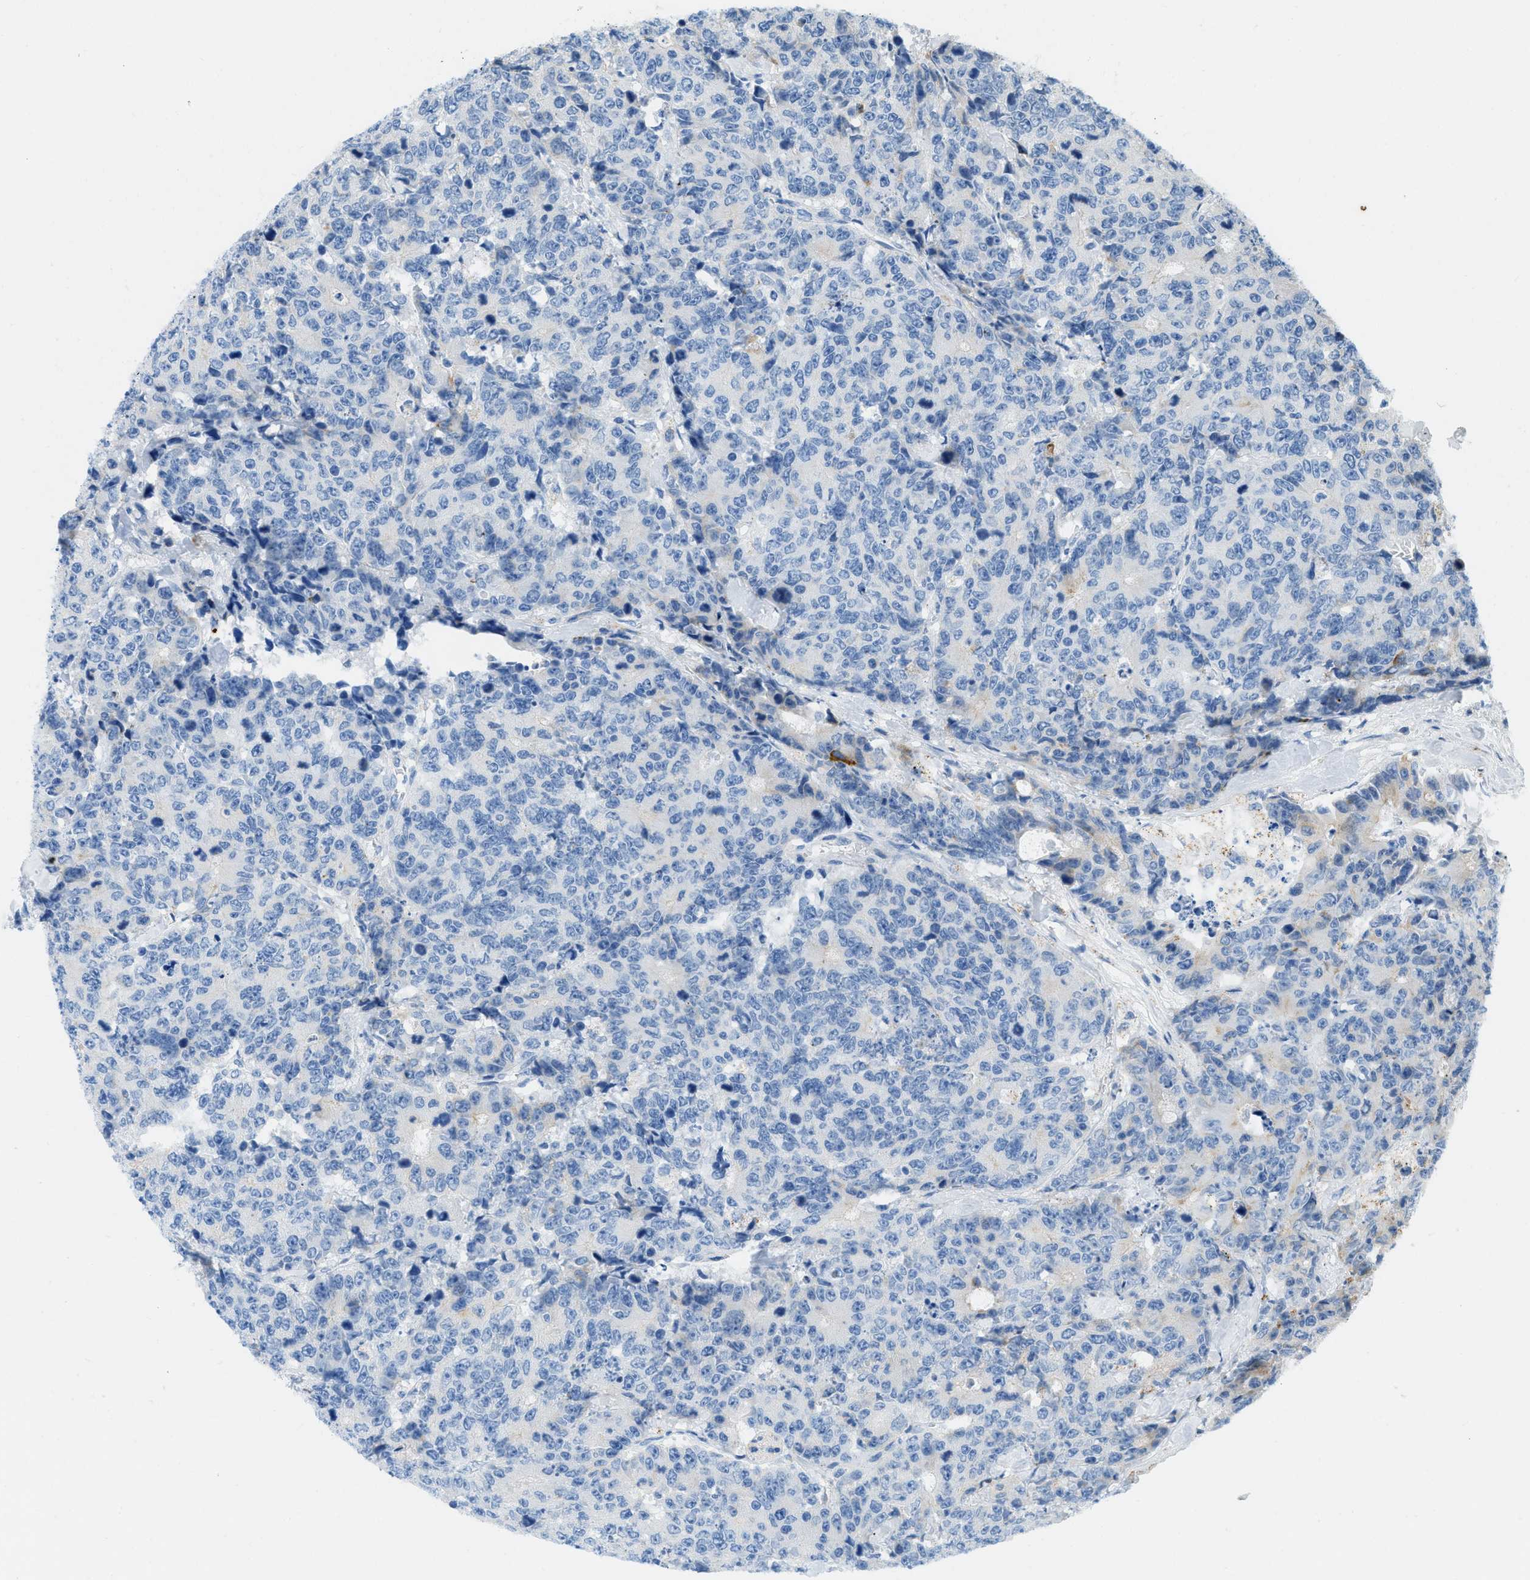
{"staining": {"intensity": "weak", "quantity": "<25%", "location": "cytoplasmic/membranous"}, "tissue": "colorectal cancer", "cell_type": "Tumor cells", "image_type": "cancer", "snomed": [{"axis": "morphology", "description": "Adenocarcinoma, NOS"}, {"axis": "topography", "description": "Colon"}], "caption": "Immunohistochemistry of human adenocarcinoma (colorectal) exhibits no staining in tumor cells.", "gene": "TMEM248", "patient": {"sex": "female", "age": 86}}